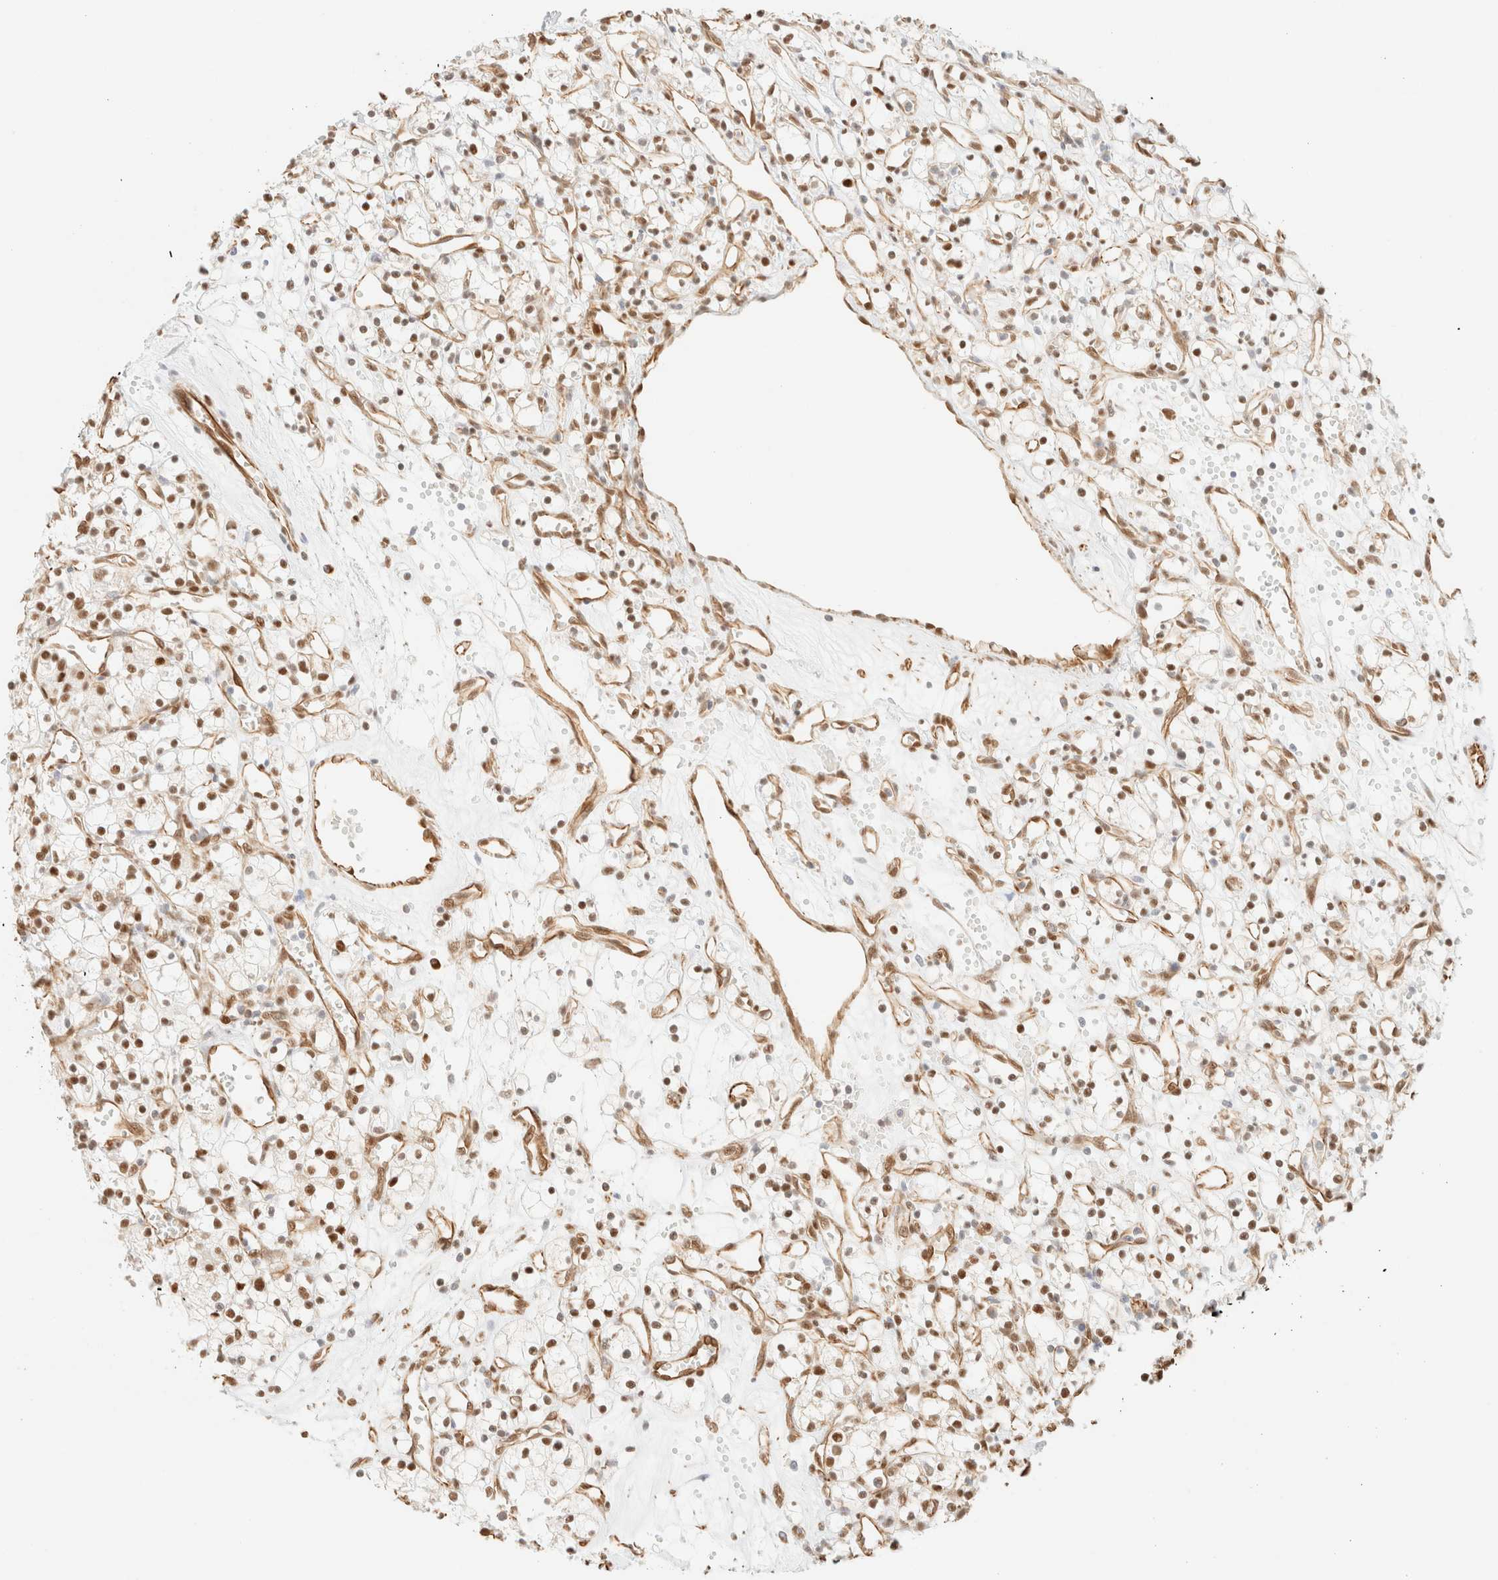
{"staining": {"intensity": "moderate", "quantity": ">75%", "location": "nuclear"}, "tissue": "renal cancer", "cell_type": "Tumor cells", "image_type": "cancer", "snomed": [{"axis": "morphology", "description": "Adenocarcinoma, NOS"}, {"axis": "topography", "description": "Kidney"}], "caption": "Moderate nuclear expression is appreciated in approximately >75% of tumor cells in renal cancer (adenocarcinoma).", "gene": "ZSCAN18", "patient": {"sex": "female", "age": 59}}